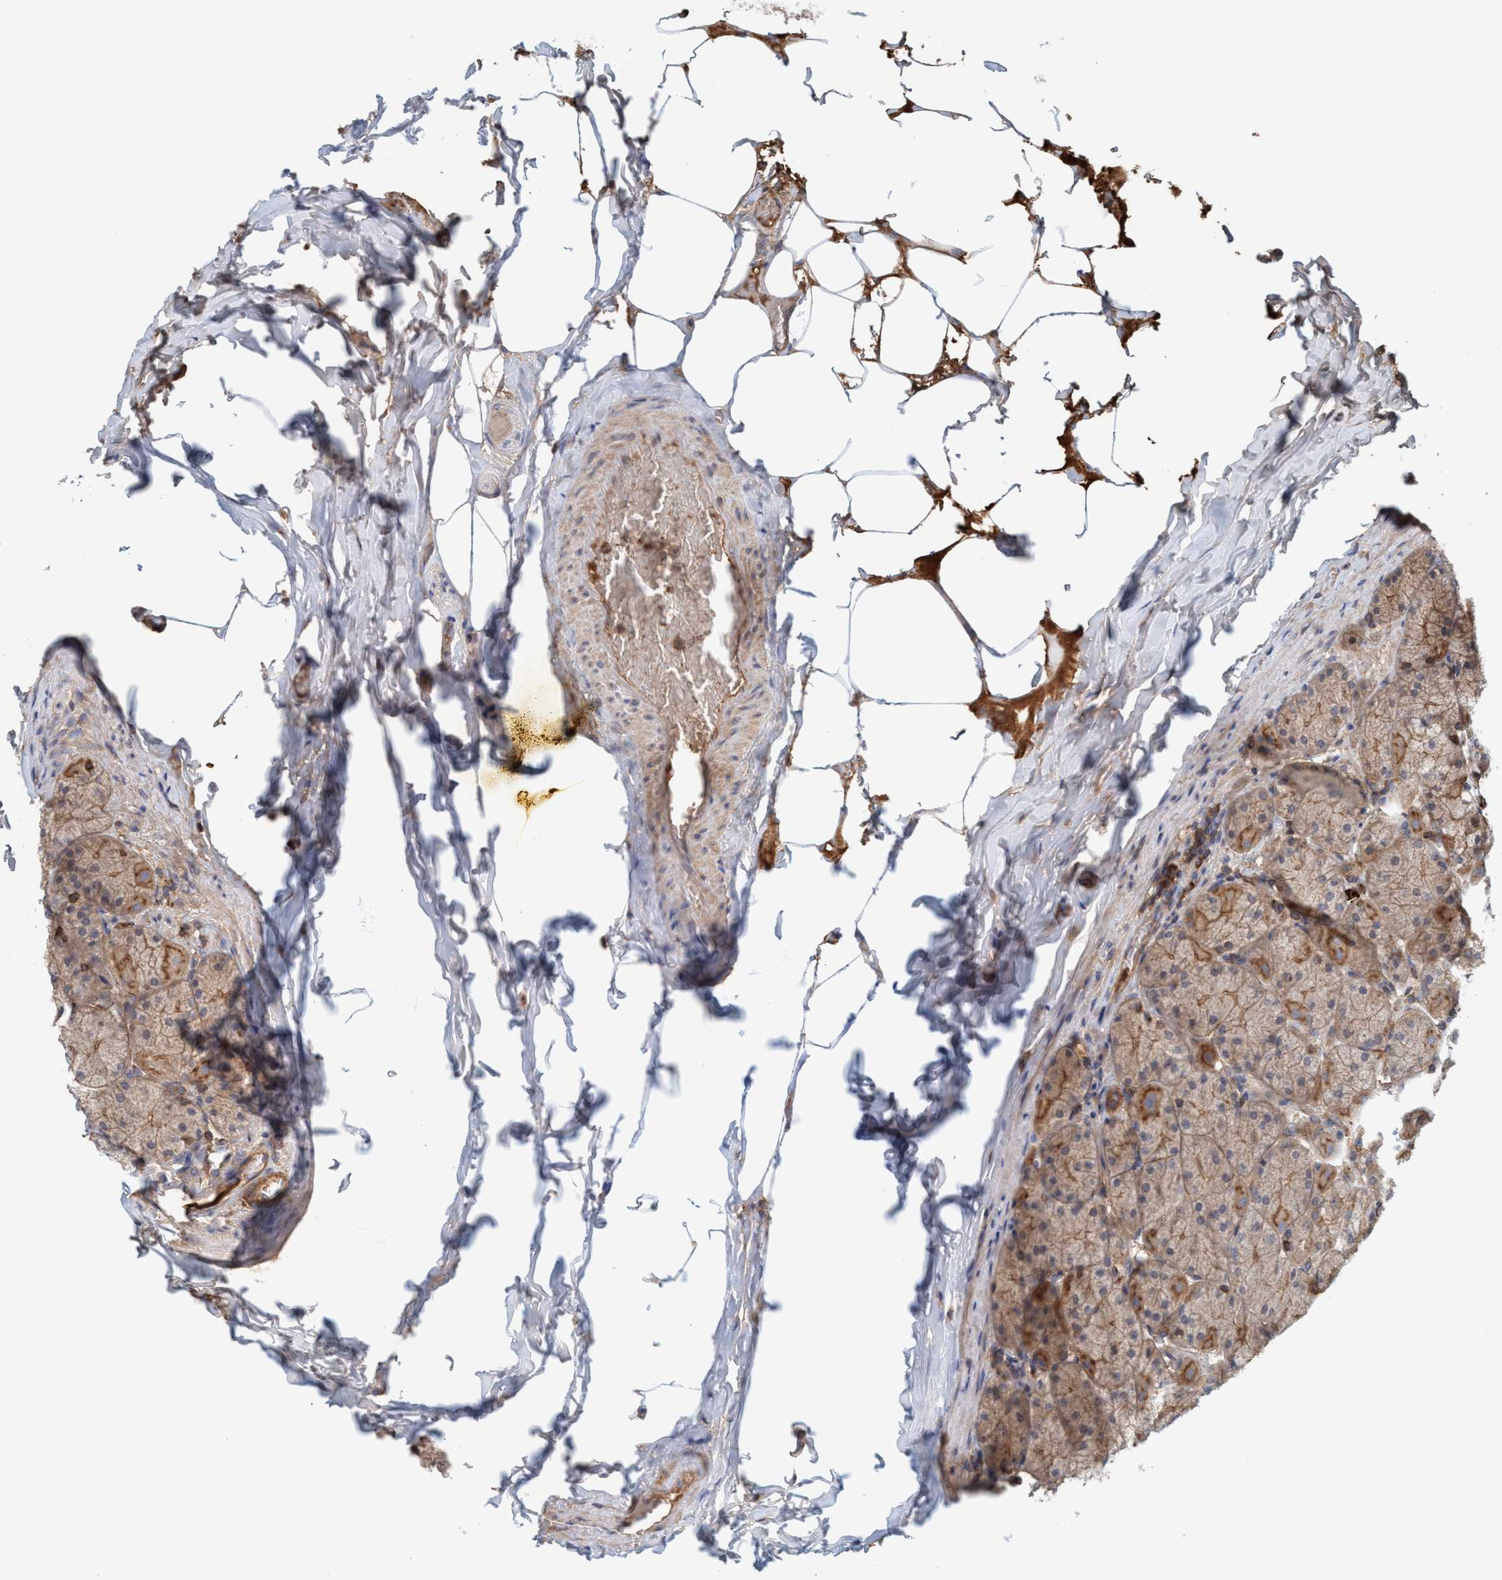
{"staining": {"intensity": "strong", "quantity": "25%-75%", "location": "cytoplasmic/membranous"}, "tissue": "stomach", "cell_type": "Glandular cells", "image_type": "normal", "snomed": [{"axis": "morphology", "description": "Normal tissue, NOS"}, {"axis": "topography", "description": "Stomach, upper"}], "caption": "About 25%-75% of glandular cells in benign human stomach exhibit strong cytoplasmic/membranous protein staining as visualized by brown immunohistochemical staining.", "gene": "SPECC1", "patient": {"sex": "female", "age": 56}}